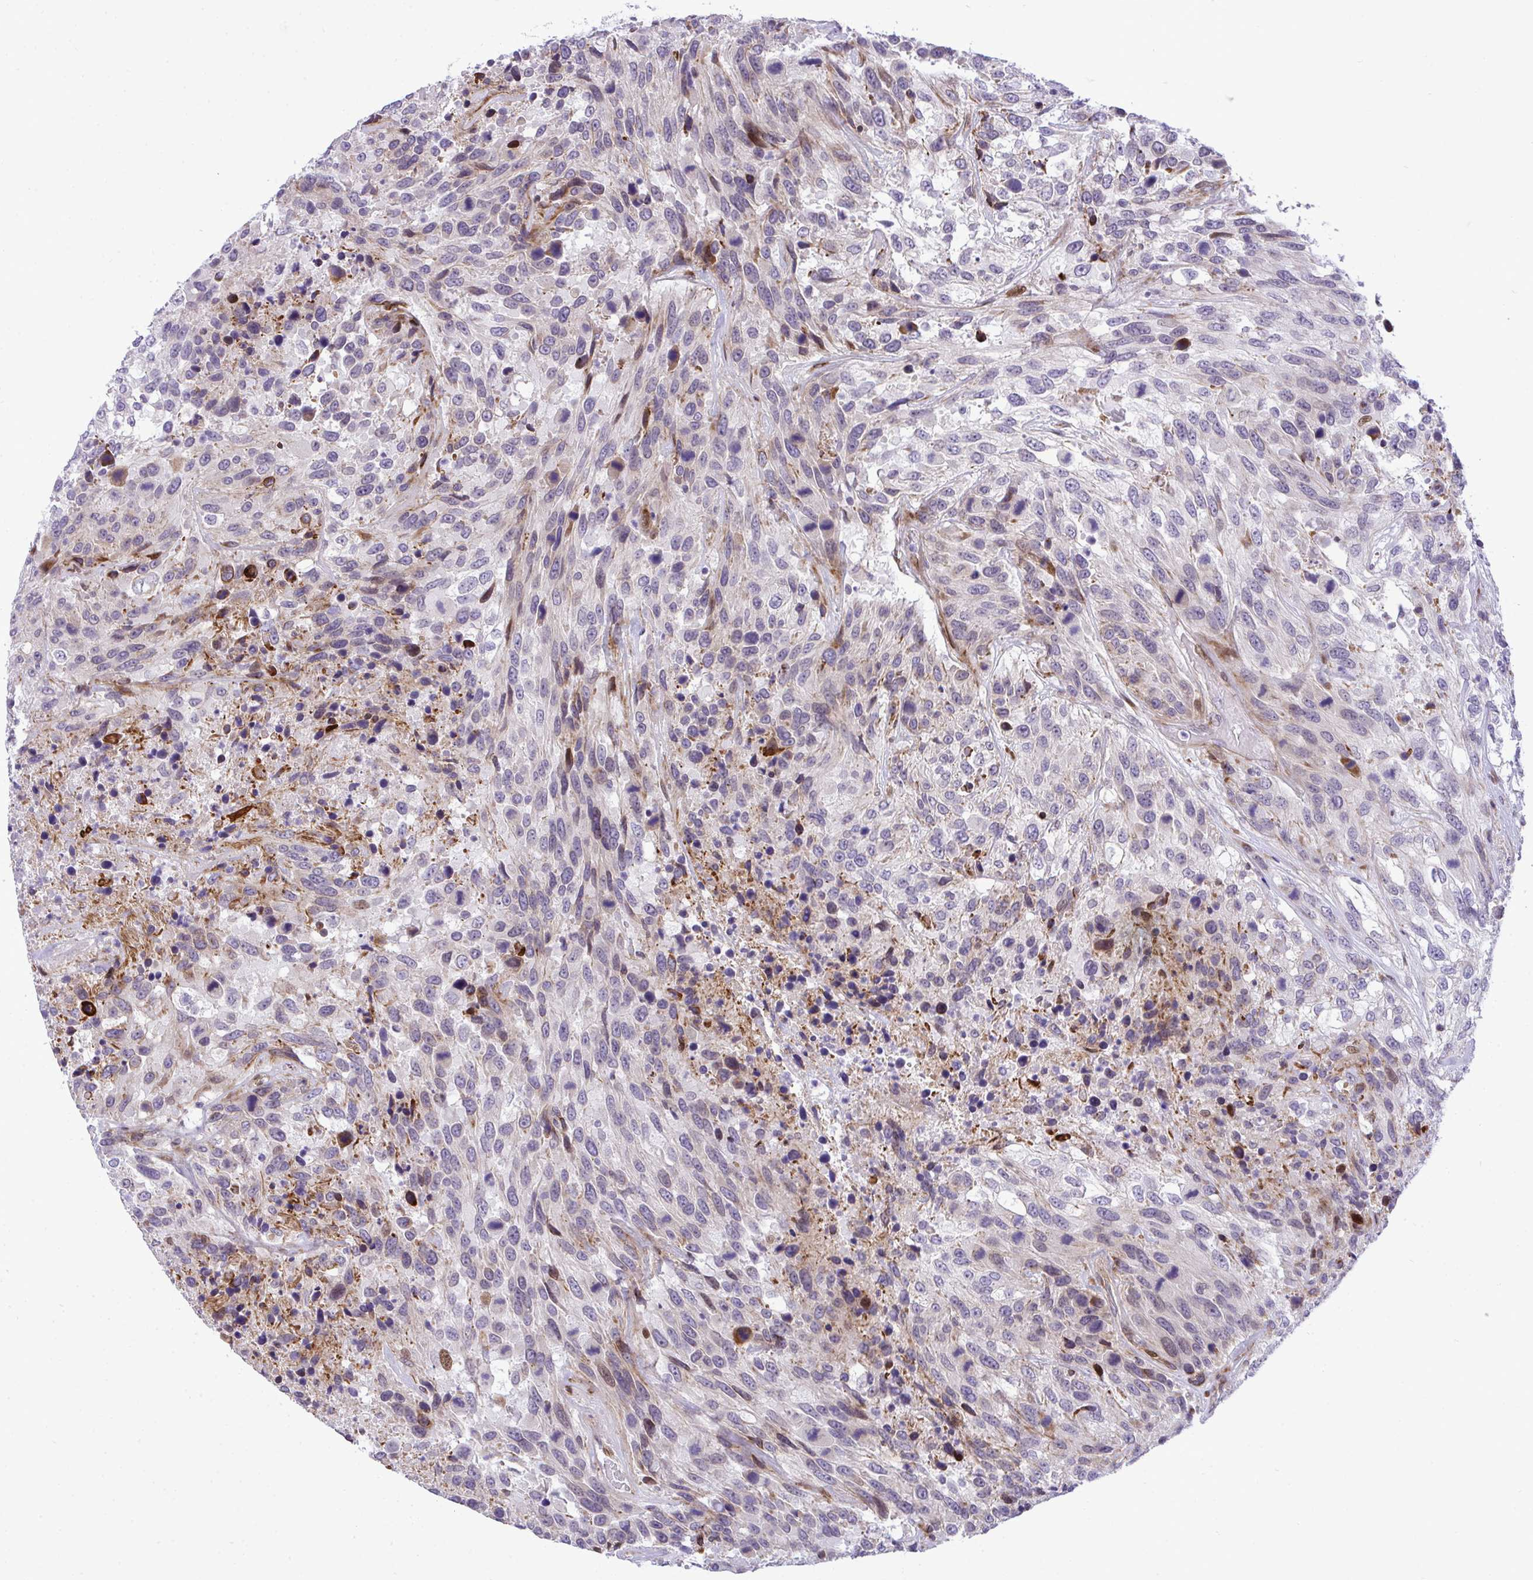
{"staining": {"intensity": "moderate", "quantity": "<25%", "location": "cytoplasmic/membranous,nuclear"}, "tissue": "urothelial cancer", "cell_type": "Tumor cells", "image_type": "cancer", "snomed": [{"axis": "morphology", "description": "Urothelial carcinoma, High grade"}, {"axis": "topography", "description": "Urinary bladder"}], "caption": "Immunohistochemical staining of human high-grade urothelial carcinoma demonstrates low levels of moderate cytoplasmic/membranous and nuclear positivity in approximately <25% of tumor cells.", "gene": "CASTOR2", "patient": {"sex": "female", "age": 70}}